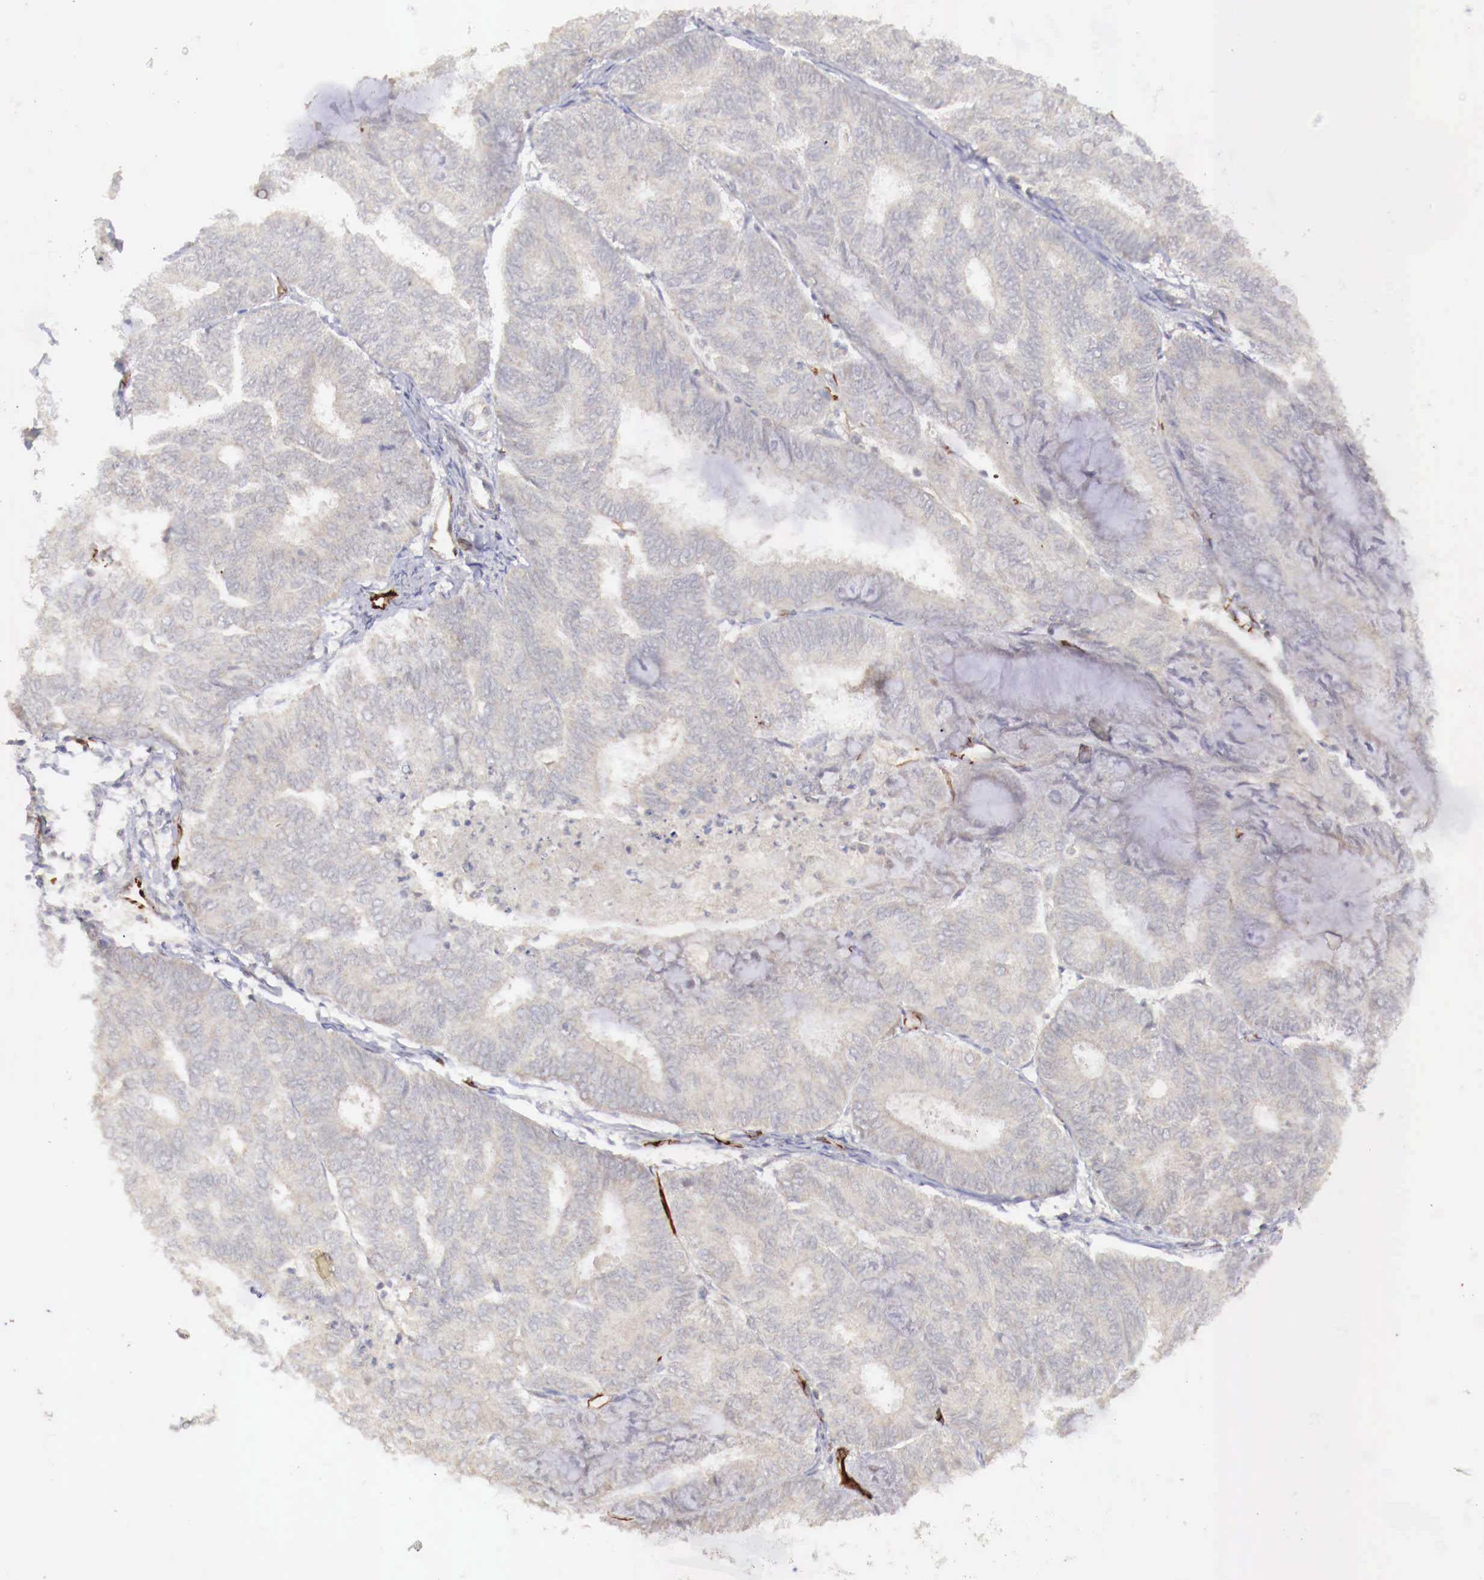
{"staining": {"intensity": "negative", "quantity": "none", "location": "none"}, "tissue": "endometrial cancer", "cell_type": "Tumor cells", "image_type": "cancer", "snomed": [{"axis": "morphology", "description": "Adenocarcinoma, NOS"}, {"axis": "topography", "description": "Endometrium"}], "caption": "The image displays no staining of tumor cells in endometrial cancer (adenocarcinoma).", "gene": "WT1", "patient": {"sex": "female", "age": 59}}